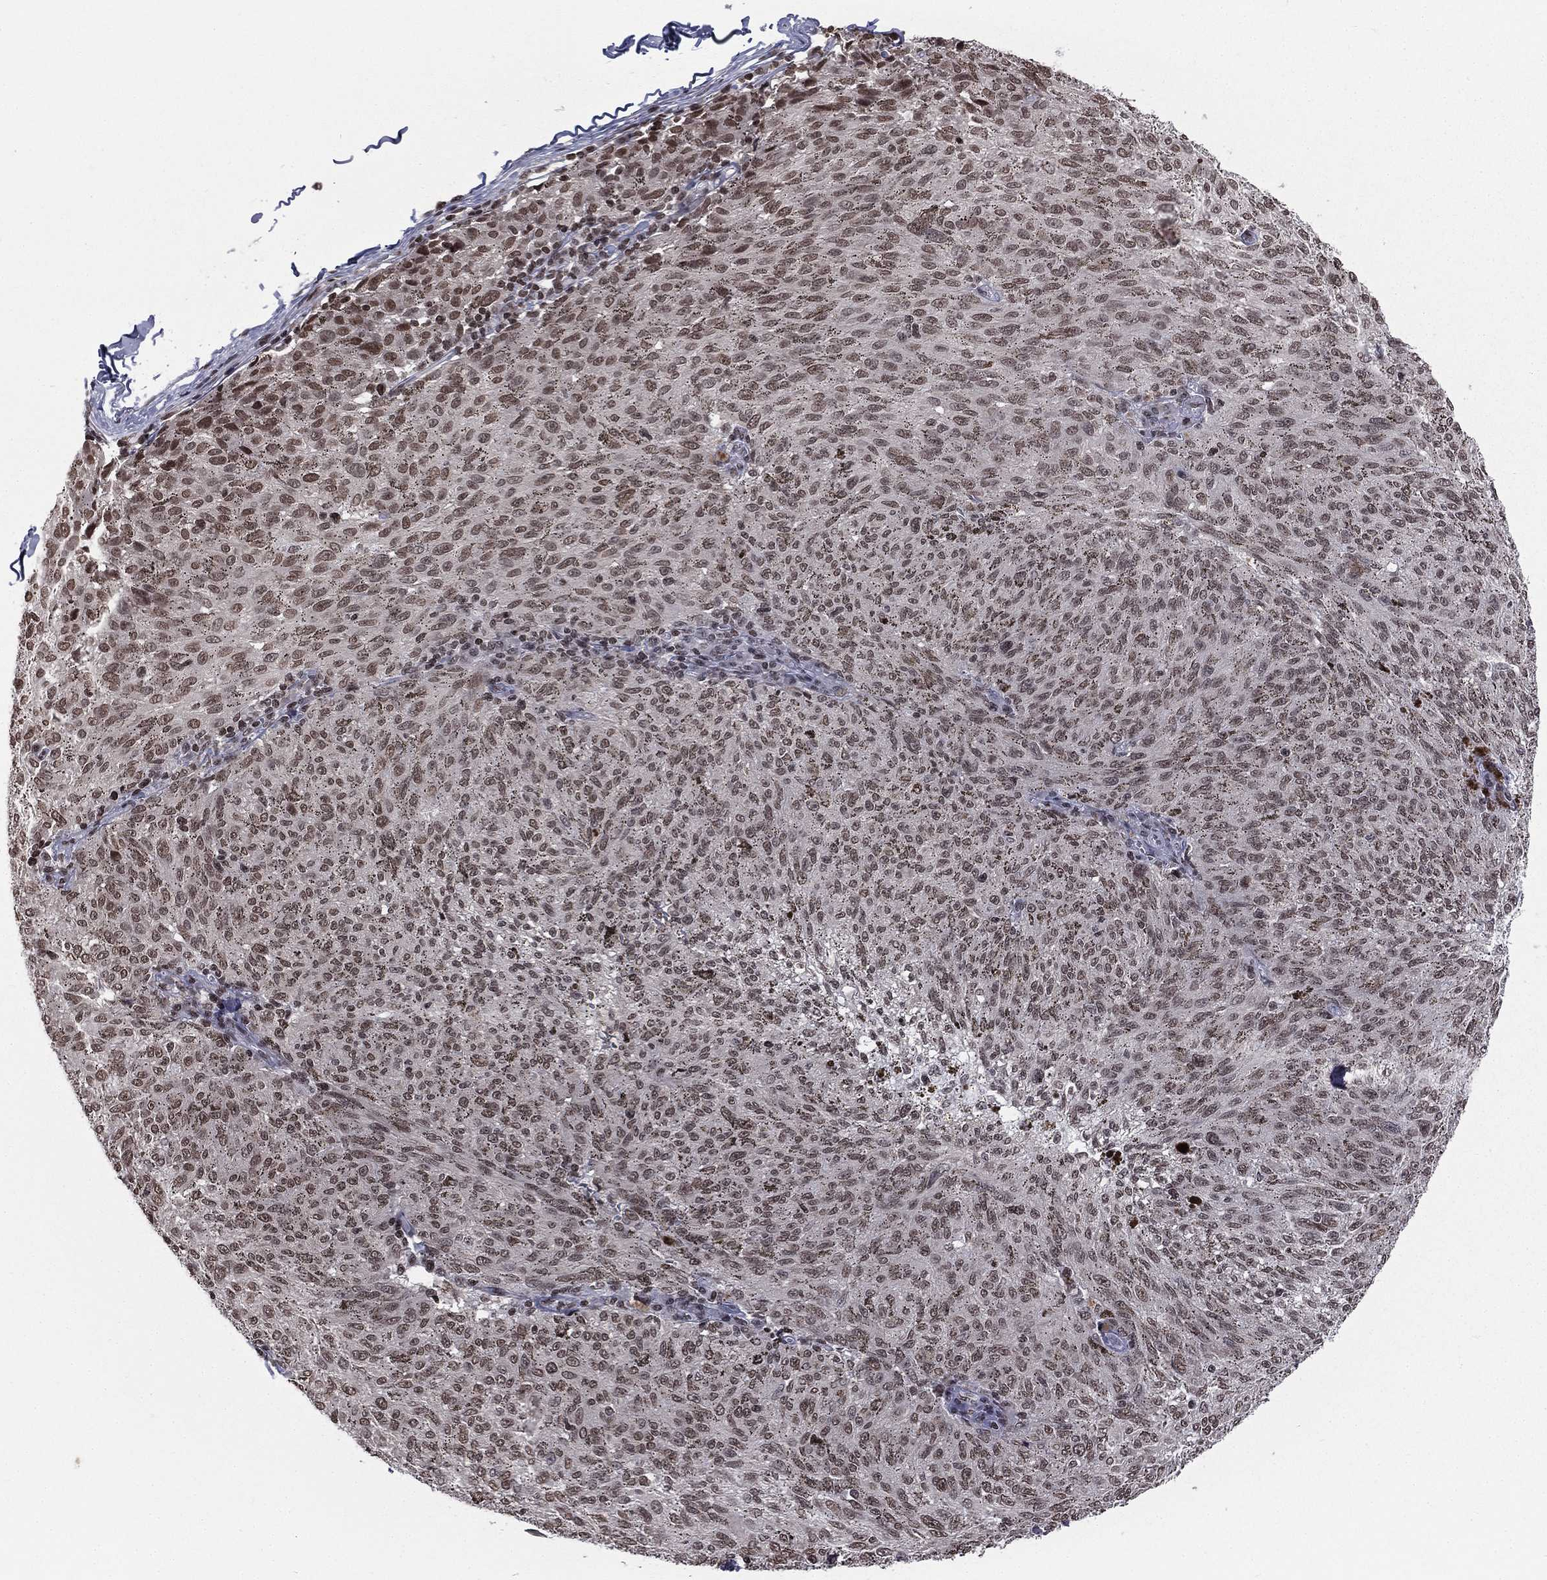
{"staining": {"intensity": "weak", "quantity": ">75%", "location": "nuclear"}, "tissue": "melanoma", "cell_type": "Tumor cells", "image_type": "cancer", "snomed": [{"axis": "morphology", "description": "Malignant melanoma, NOS"}, {"axis": "topography", "description": "Skin"}], "caption": "Protein staining of malignant melanoma tissue exhibits weak nuclear positivity in about >75% of tumor cells.", "gene": "RFX7", "patient": {"sex": "female", "age": 72}}